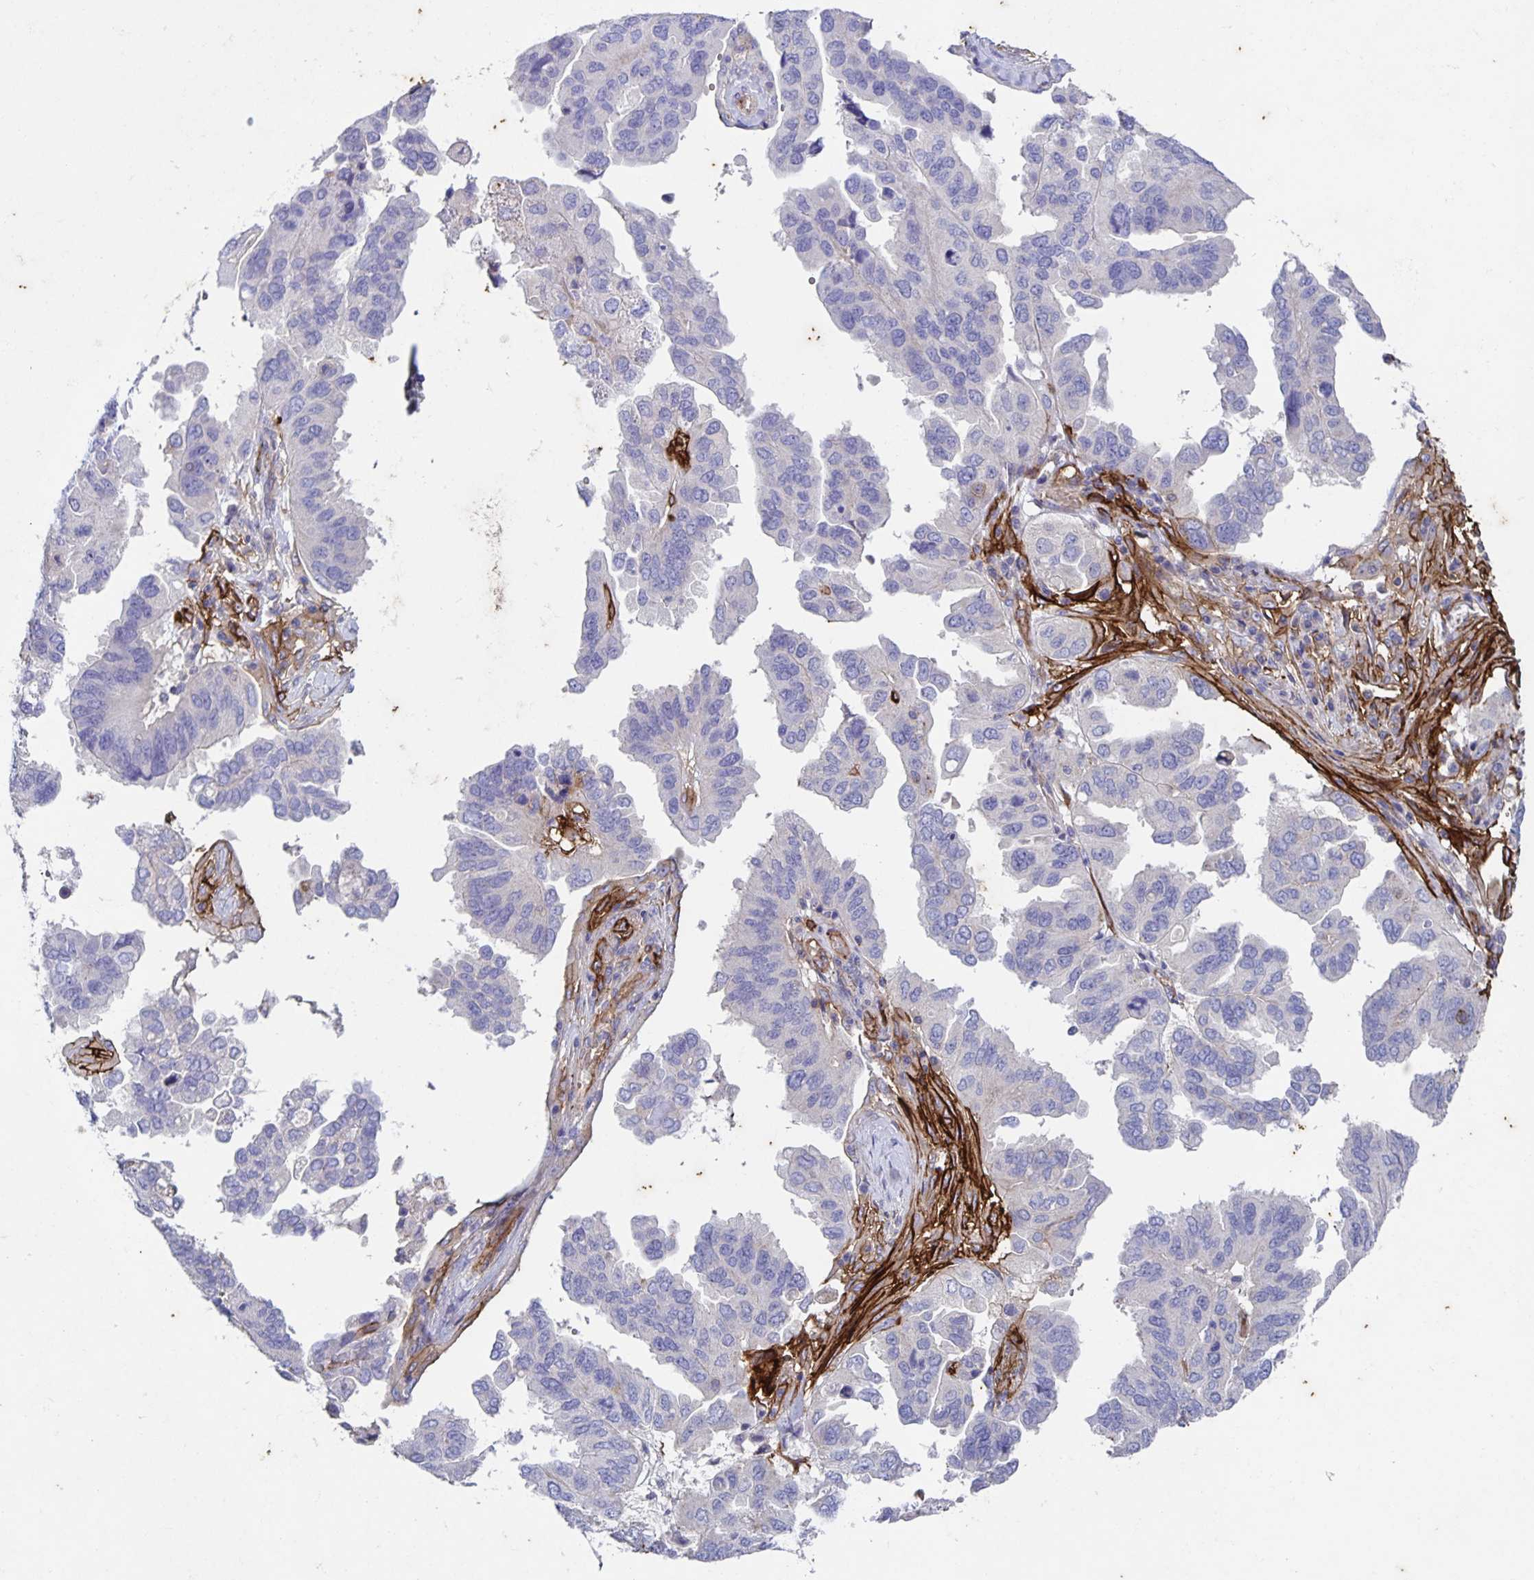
{"staining": {"intensity": "negative", "quantity": "none", "location": "none"}, "tissue": "ovarian cancer", "cell_type": "Tumor cells", "image_type": "cancer", "snomed": [{"axis": "morphology", "description": "Cystadenocarcinoma, serous, NOS"}, {"axis": "topography", "description": "Ovary"}], "caption": "This image is of ovarian serous cystadenocarcinoma stained with IHC to label a protein in brown with the nuclei are counter-stained blue. There is no positivity in tumor cells. (DAB (3,3'-diaminobenzidine) immunohistochemistry, high magnification).", "gene": "ITGA2", "patient": {"sex": "female", "age": 79}}